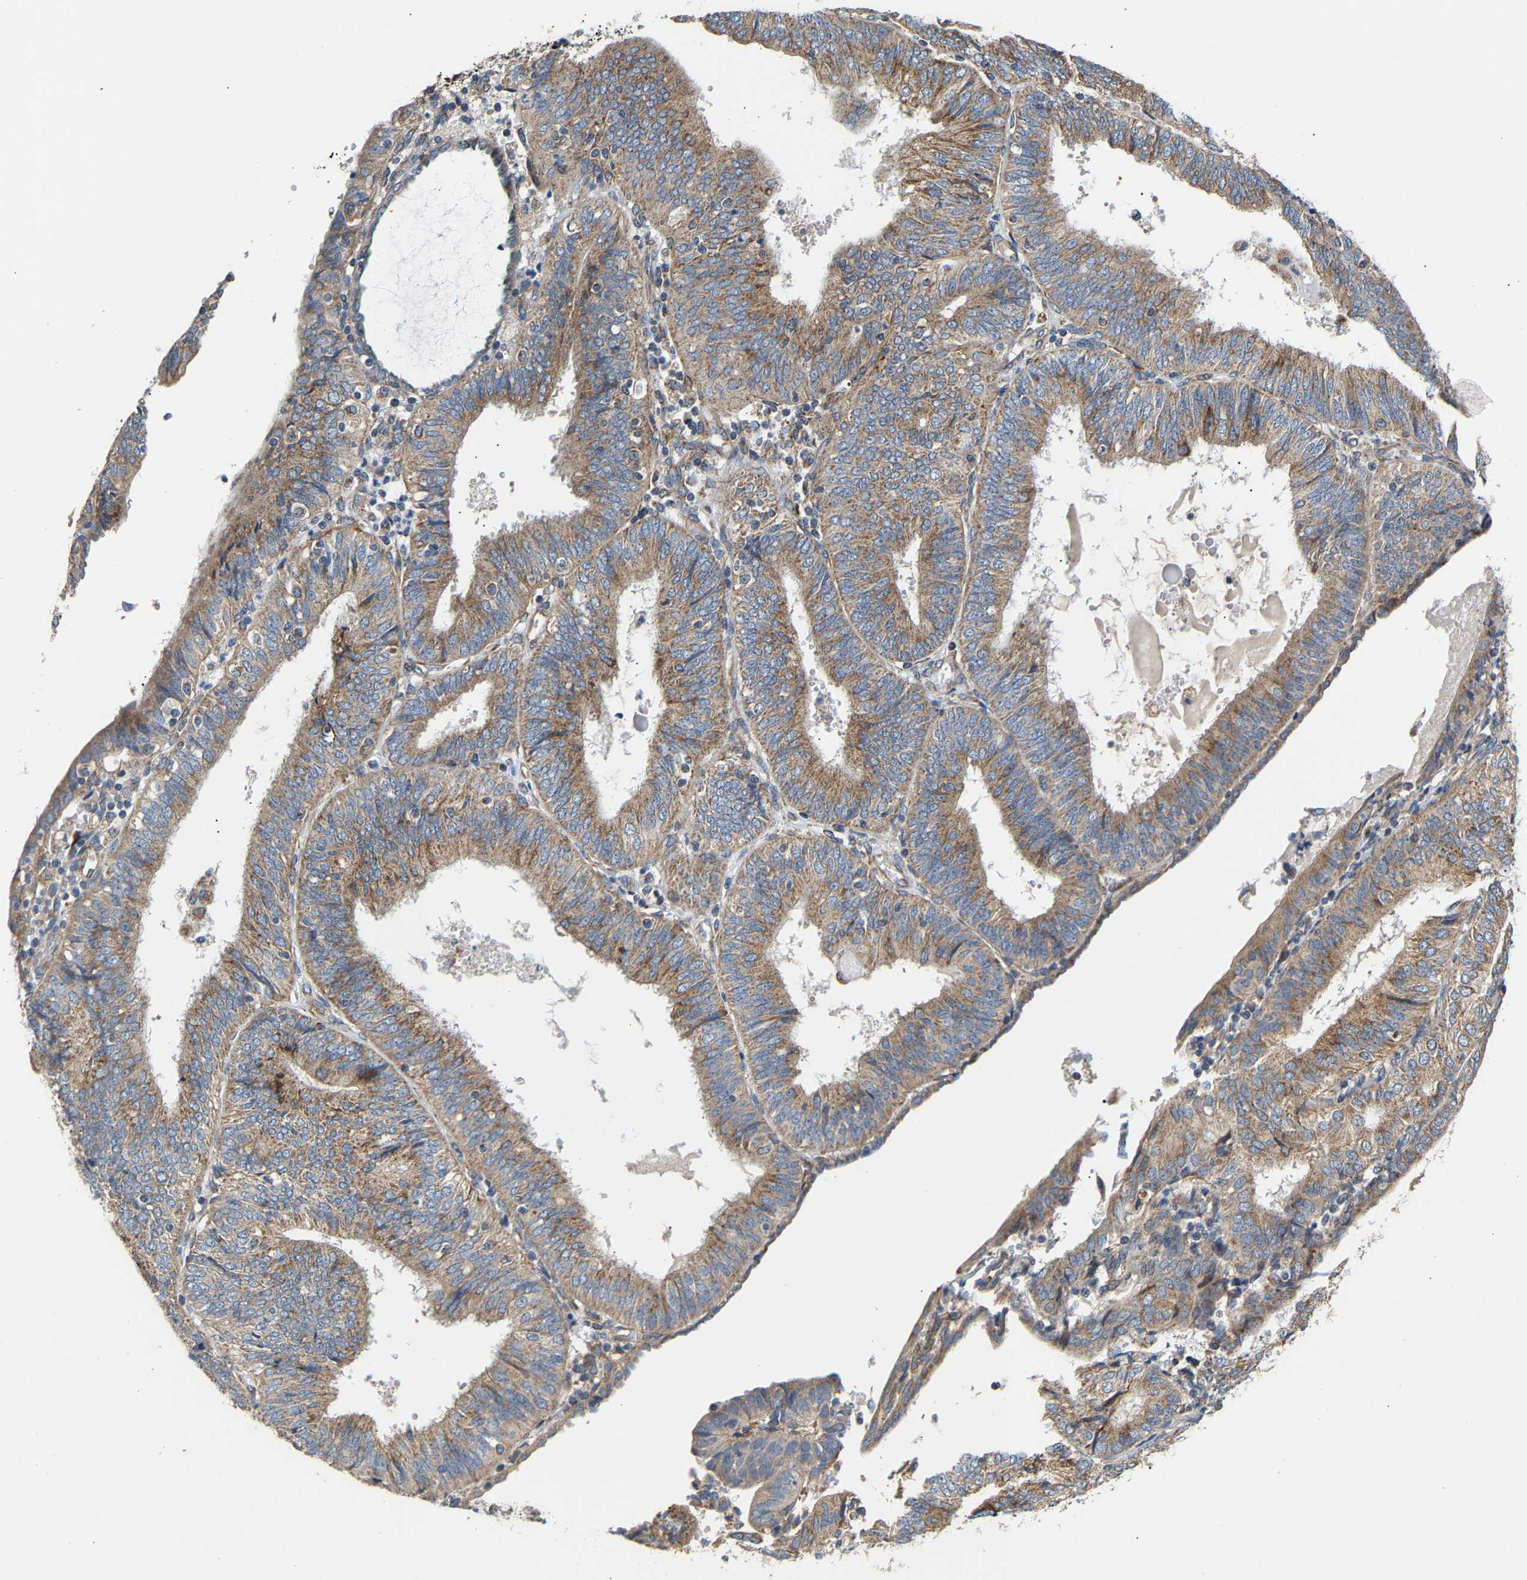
{"staining": {"intensity": "moderate", "quantity": ">75%", "location": "cytoplasmic/membranous"}, "tissue": "endometrial cancer", "cell_type": "Tumor cells", "image_type": "cancer", "snomed": [{"axis": "morphology", "description": "Adenocarcinoma, NOS"}, {"axis": "topography", "description": "Endometrium"}], "caption": "Endometrial adenocarcinoma tissue demonstrates moderate cytoplasmic/membranous expression in approximately >75% of tumor cells", "gene": "TMEM168", "patient": {"sex": "female", "age": 58}}